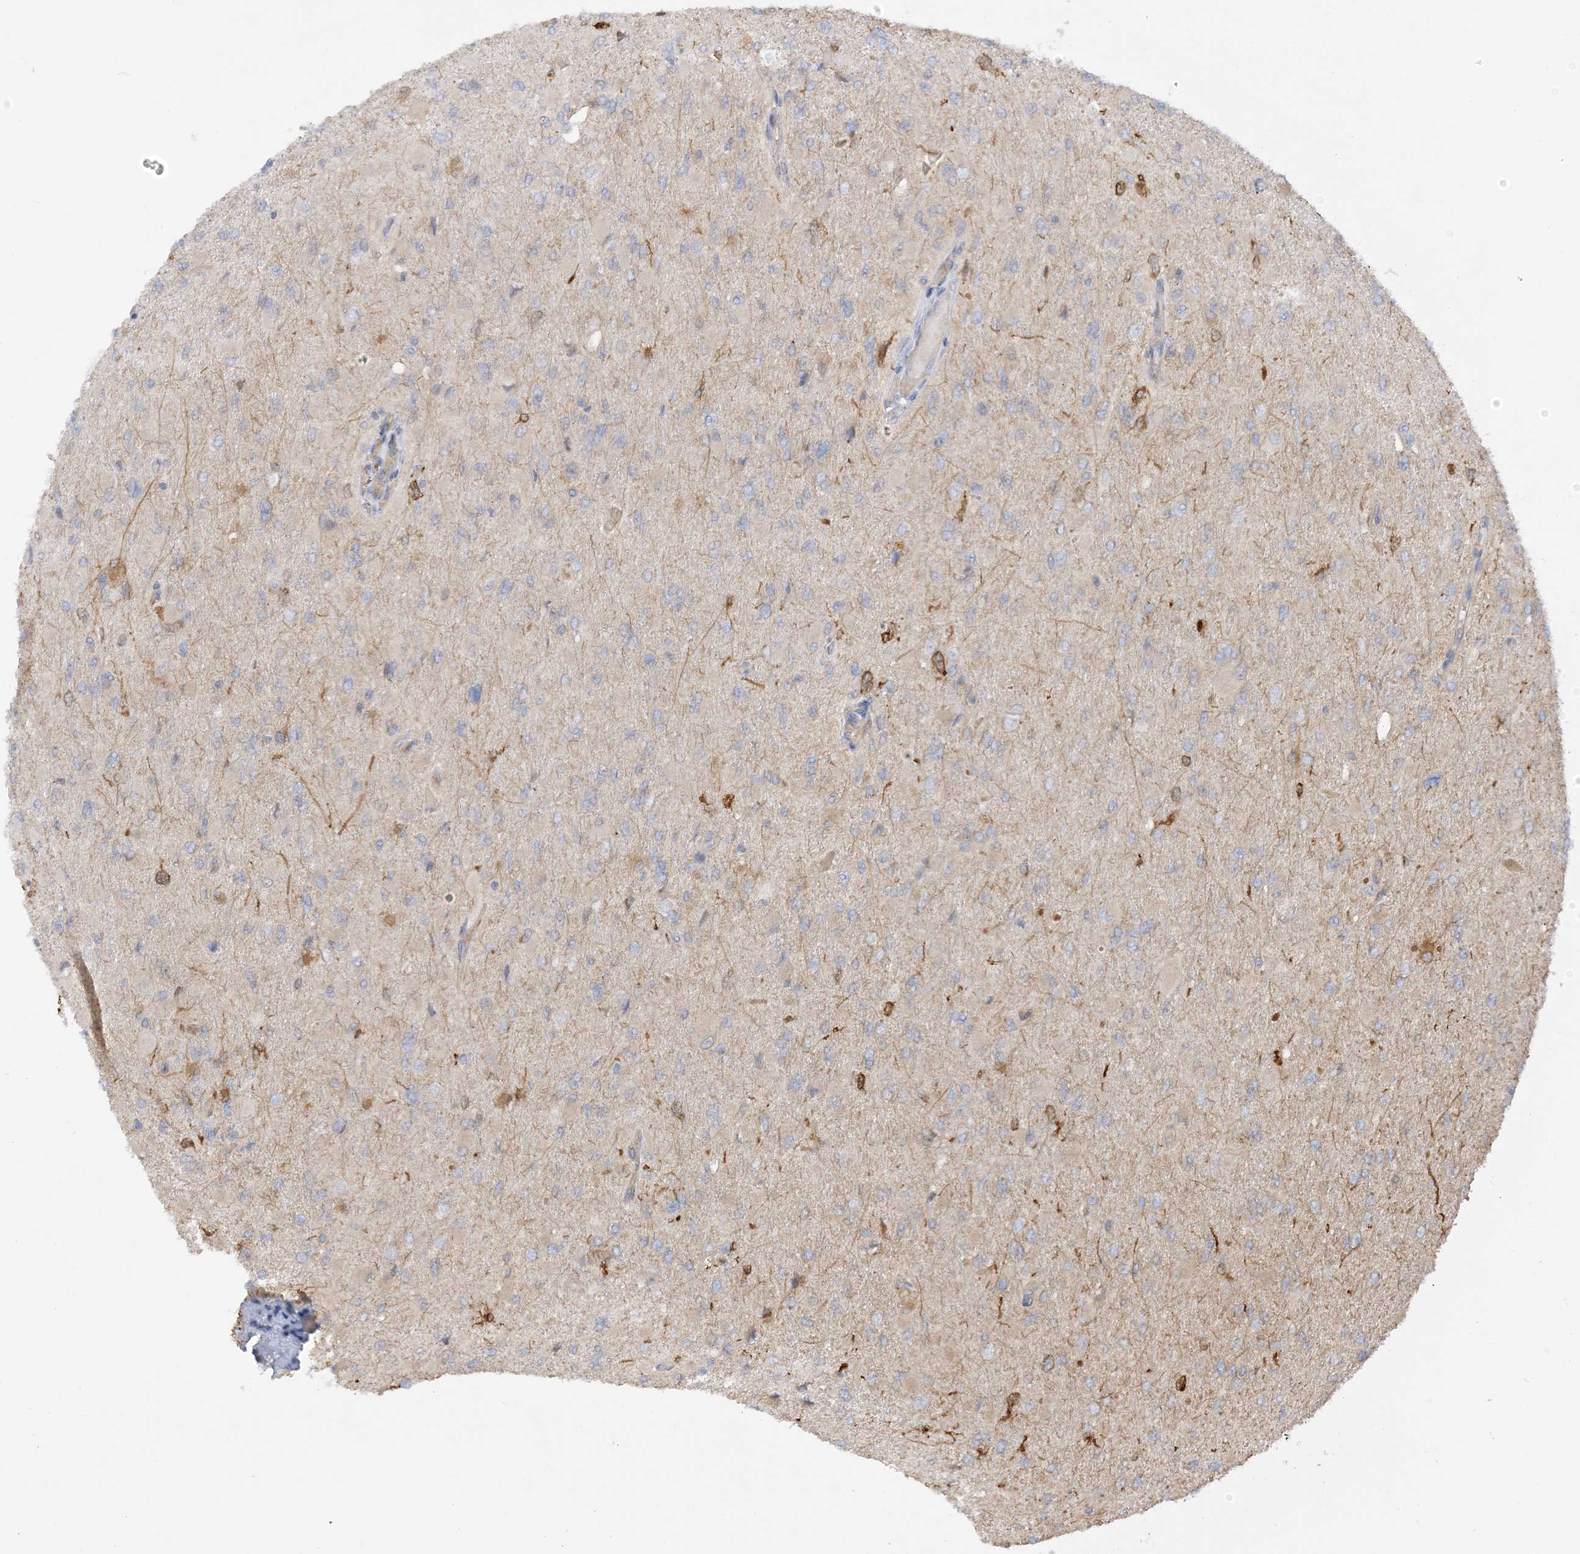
{"staining": {"intensity": "negative", "quantity": "none", "location": "none"}, "tissue": "glioma", "cell_type": "Tumor cells", "image_type": "cancer", "snomed": [{"axis": "morphology", "description": "Glioma, malignant, High grade"}, {"axis": "topography", "description": "Cerebral cortex"}], "caption": "This is an immunohistochemistry (IHC) photomicrograph of human high-grade glioma (malignant). There is no positivity in tumor cells.", "gene": "WDR26", "patient": {"sex": "female", "age": 36}}